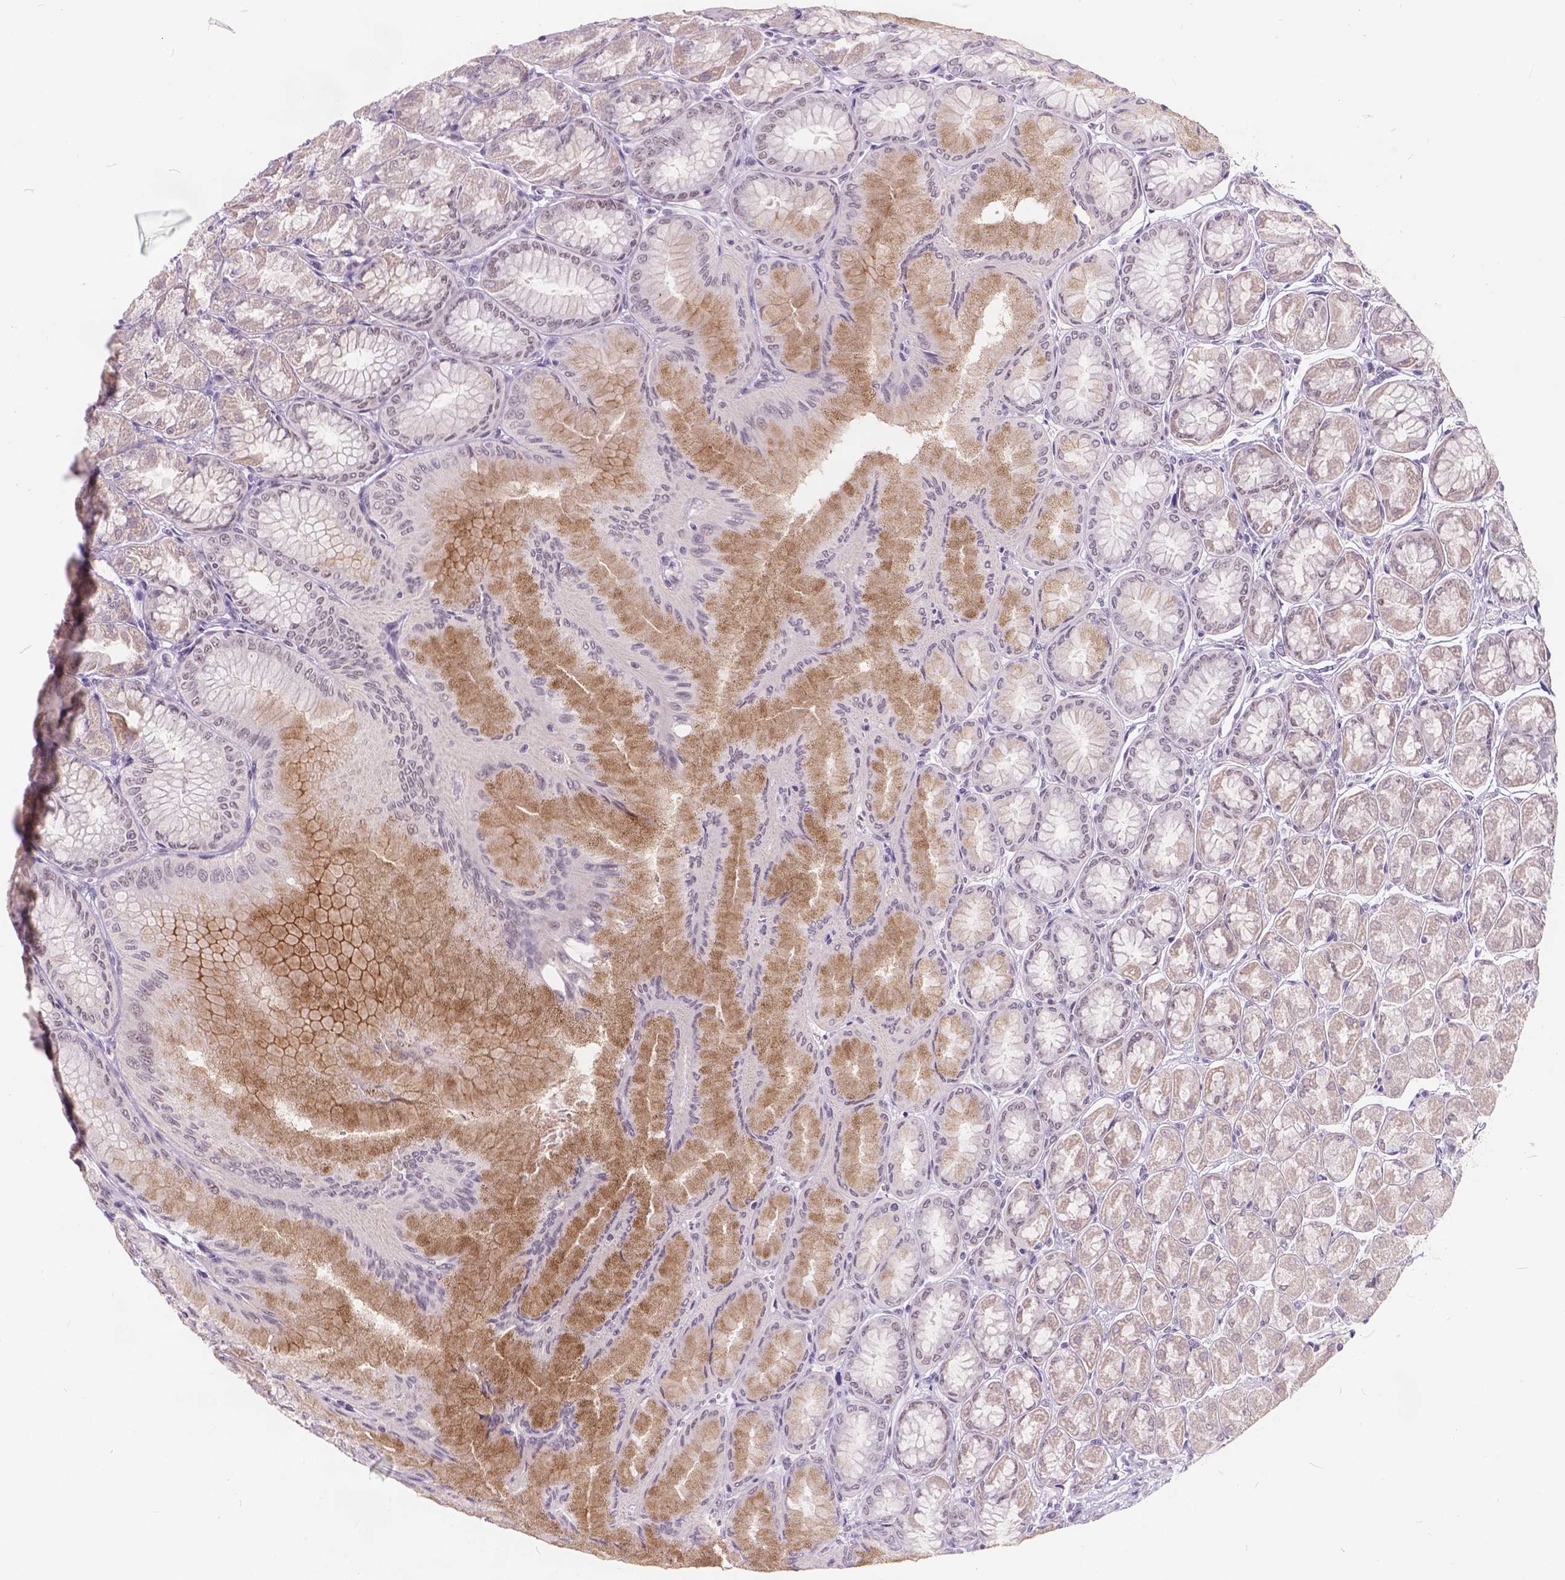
{"staining": {"intensity": "weak", "quantity": "25%-75%", "location": "nuclear"}, "tissue": "stomach", "cell_type": "Glandular cells", "image_type": "normal", "snomed": [{"axis": "morphology", "description": "Normal tissue, NOS"}, {"axis": "topography", "description": "Stomach, upper"}], "caption": "Weak nuclear protein positivity is present in about 25%-75% of glandular cells in stomach. The staining was performed using DAB, with brown indicating positive protein expression. Nuclei are stained blue with hematoxylin.", "gene": "FAM53A", "patient": {"sex": "male", "age": 60}}